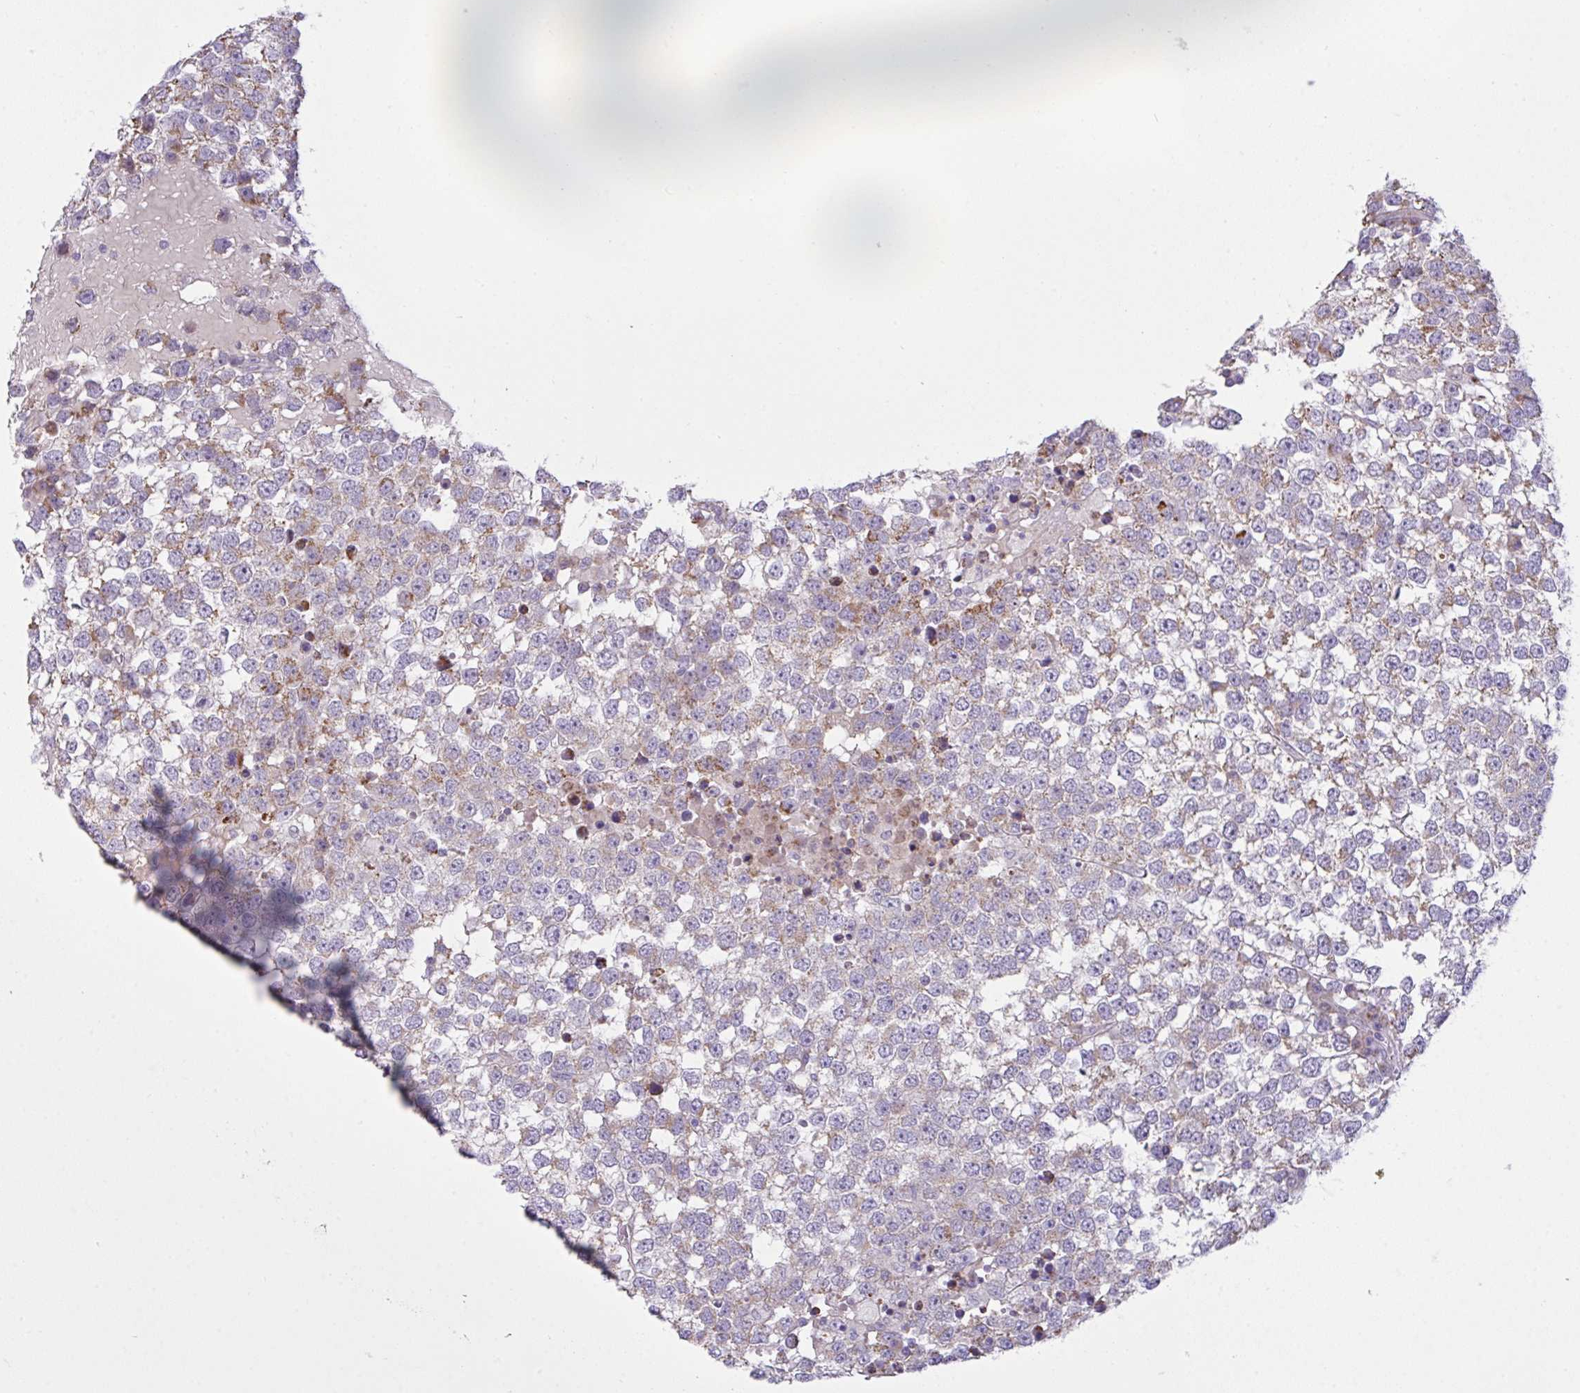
{"staining": {"intensity": "weak", "quantity": "25%-75%", "location": "cytoplasmic/membranous"}, "tissue": "testis cancer", "cell_type": "Tumor cells", "image_type": "cancer", "snomed": [{"axis": "morphology", "description": "Seminoma, NOS"}, {"axis": "topography", "description": "Testis"}], "caption": "DAB (3,3'-diaminobenzidine) immunohistochemical staining of testis seminoma demonstrates weak cytoplasmic/membranous protein expression in approximately 25%-75% of tumor cells. (DAB = brown stain, brightfield microscopy at high magnification).", "gene": "CHDH", "patient": {"sex": "male", "age": 65}}